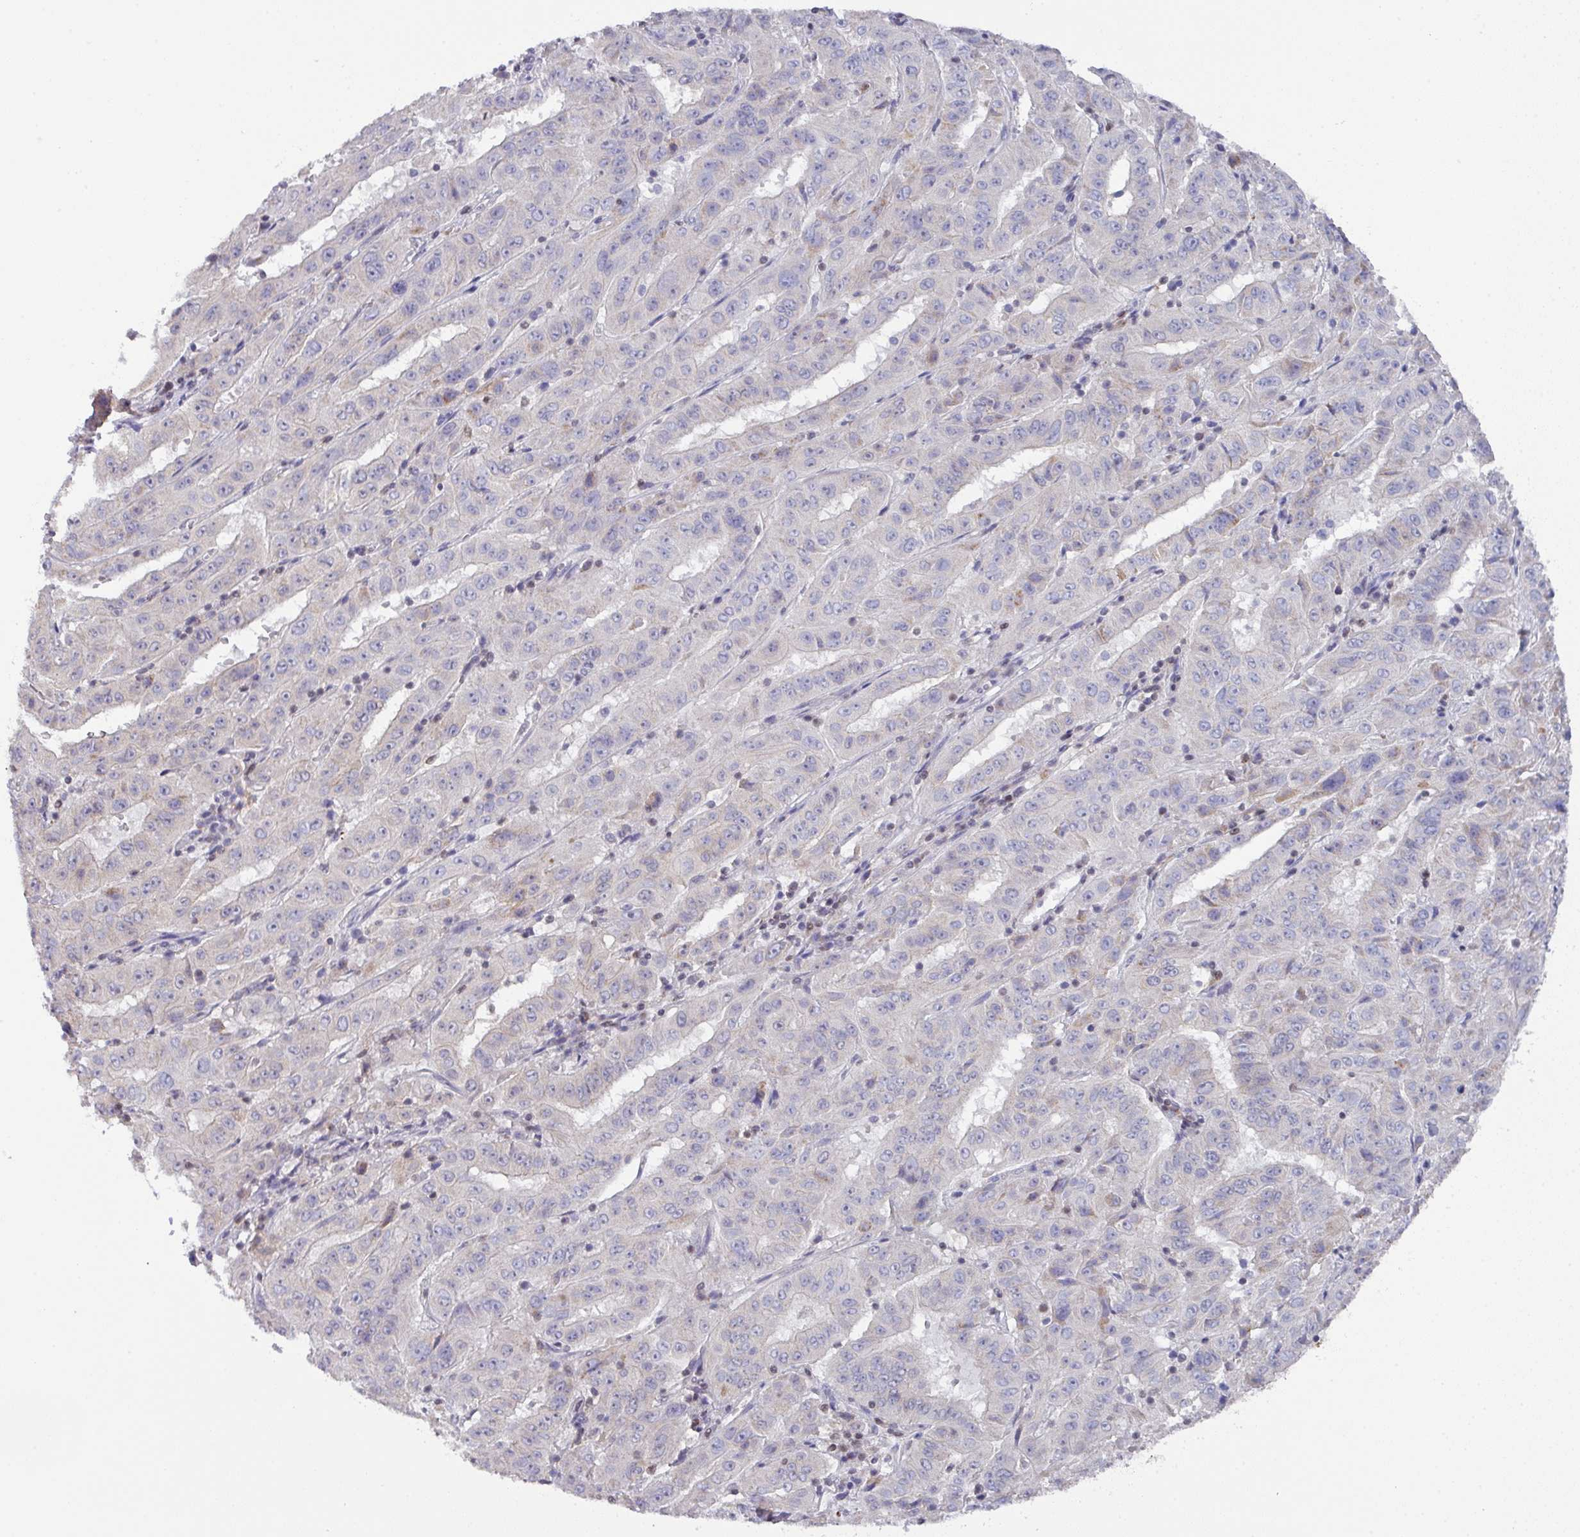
{"staining": {"intensity": "negative", "quantity": "none", "location": "none"}, "tissue": "pancreatic cancer", "cell_type": "Tumor cells", "image_type": "cancer", "snomed": [{"axis": "morphology", "description": "Adenocarcinoma, NOS"}, {"axis": "topography", "description": "Pancreas"}], "caption": "The IHC image has no significant staining in tumor cells of pancreatic cancer tissue.", "gene": "DCAF12L2", "patient": {"sex": "male", "age": 63}}